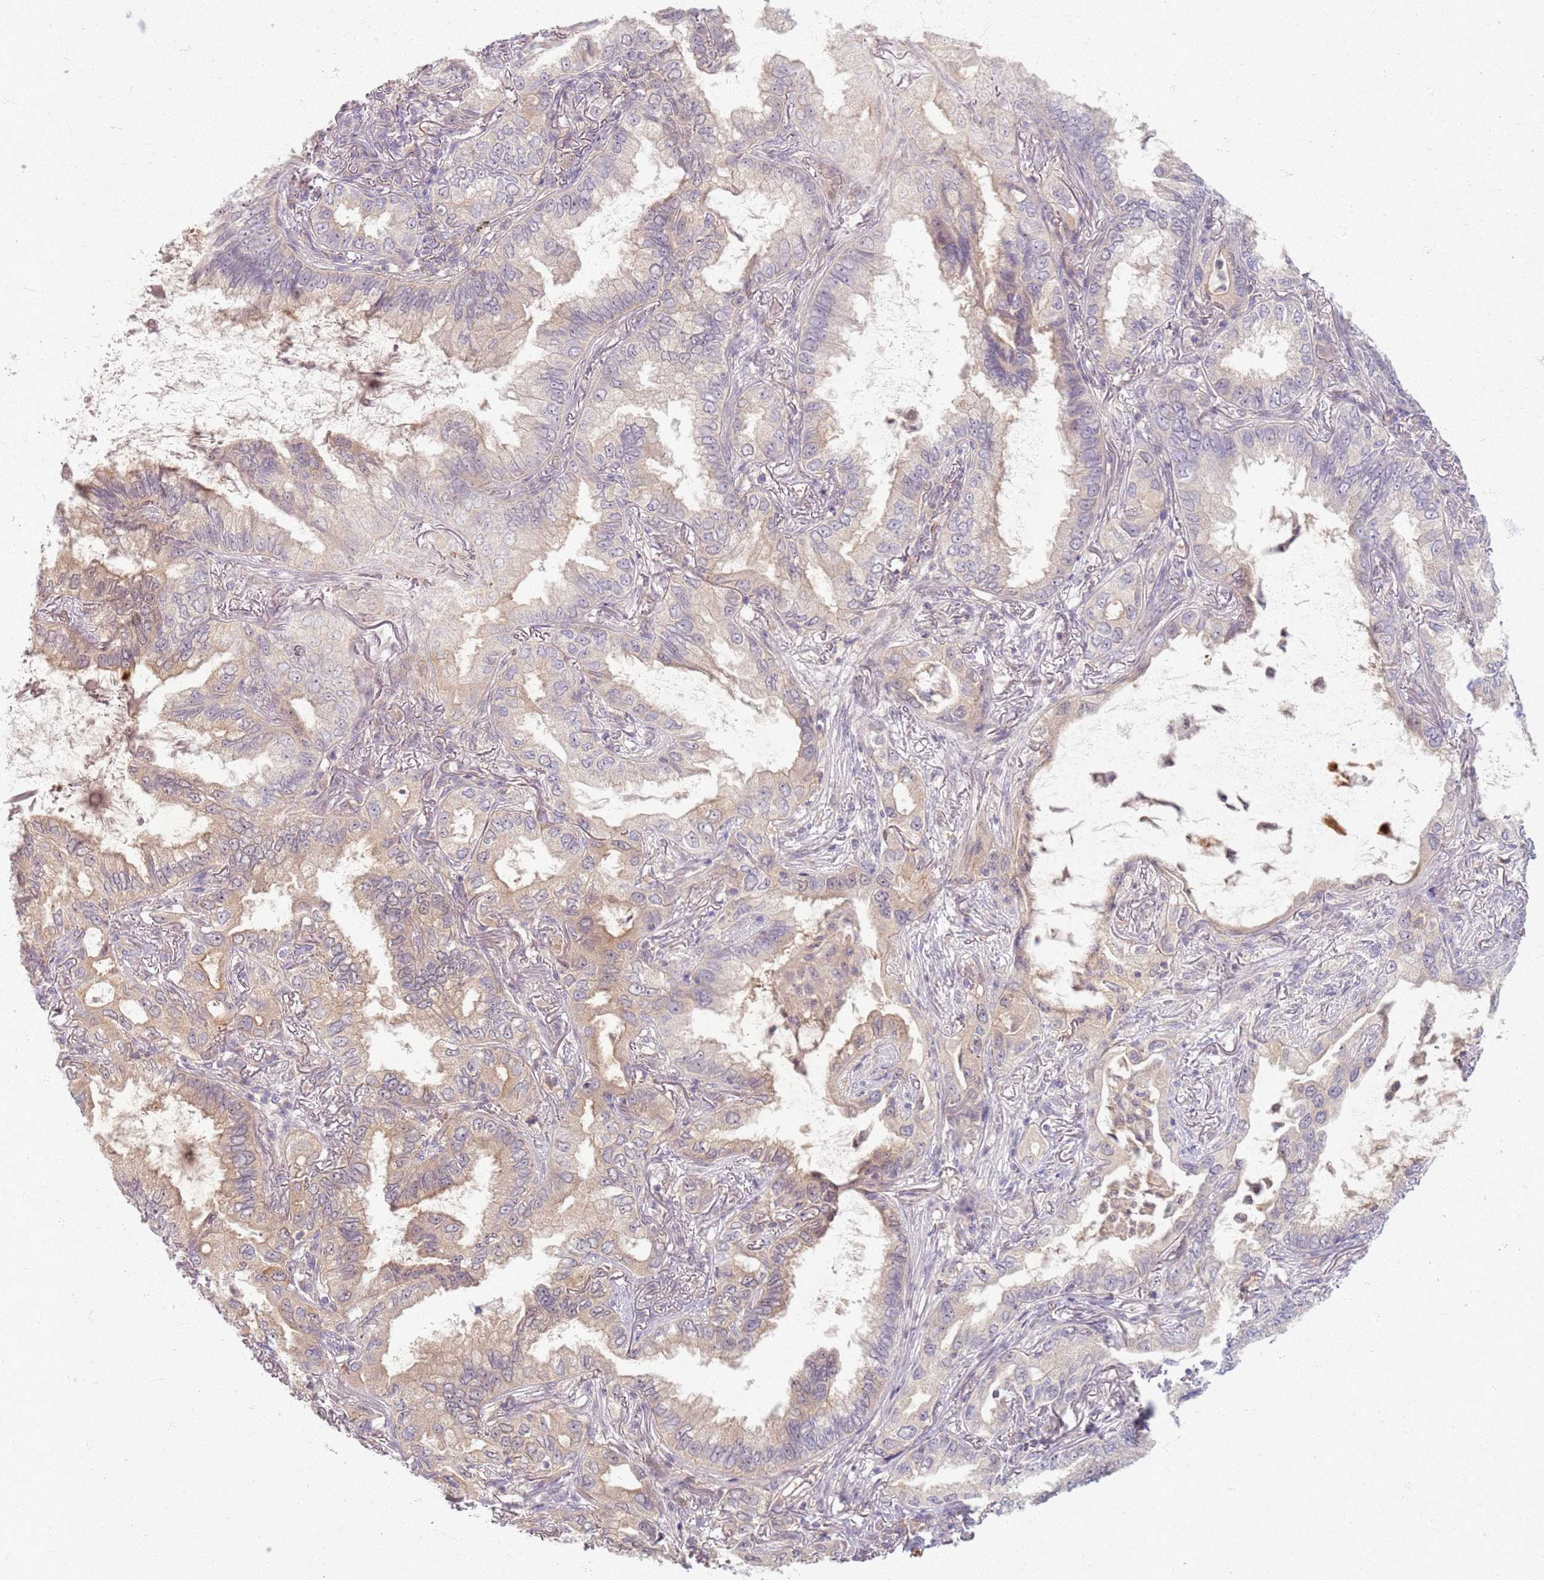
{"staining": {"intensity": "weak", "quantity": "<25%", "location": "cytoplasmic/membranous"}, "tissue": "lung cancer", "cell_type": "Tumor cells", "image_type": "cancer", "snomed": [{"axis": "morphology", "description": "Adenocarcinoma, NOS"}, {"axis": "topography", "description": "Lung"}], "caption": "This is an immunohistochemistry micrograph of lung cancer (adenocarcinoma). There is no positivity in tumor cells.", "gene": "ZDHHC2", "patient": {"sex": "female", "age": 69}}